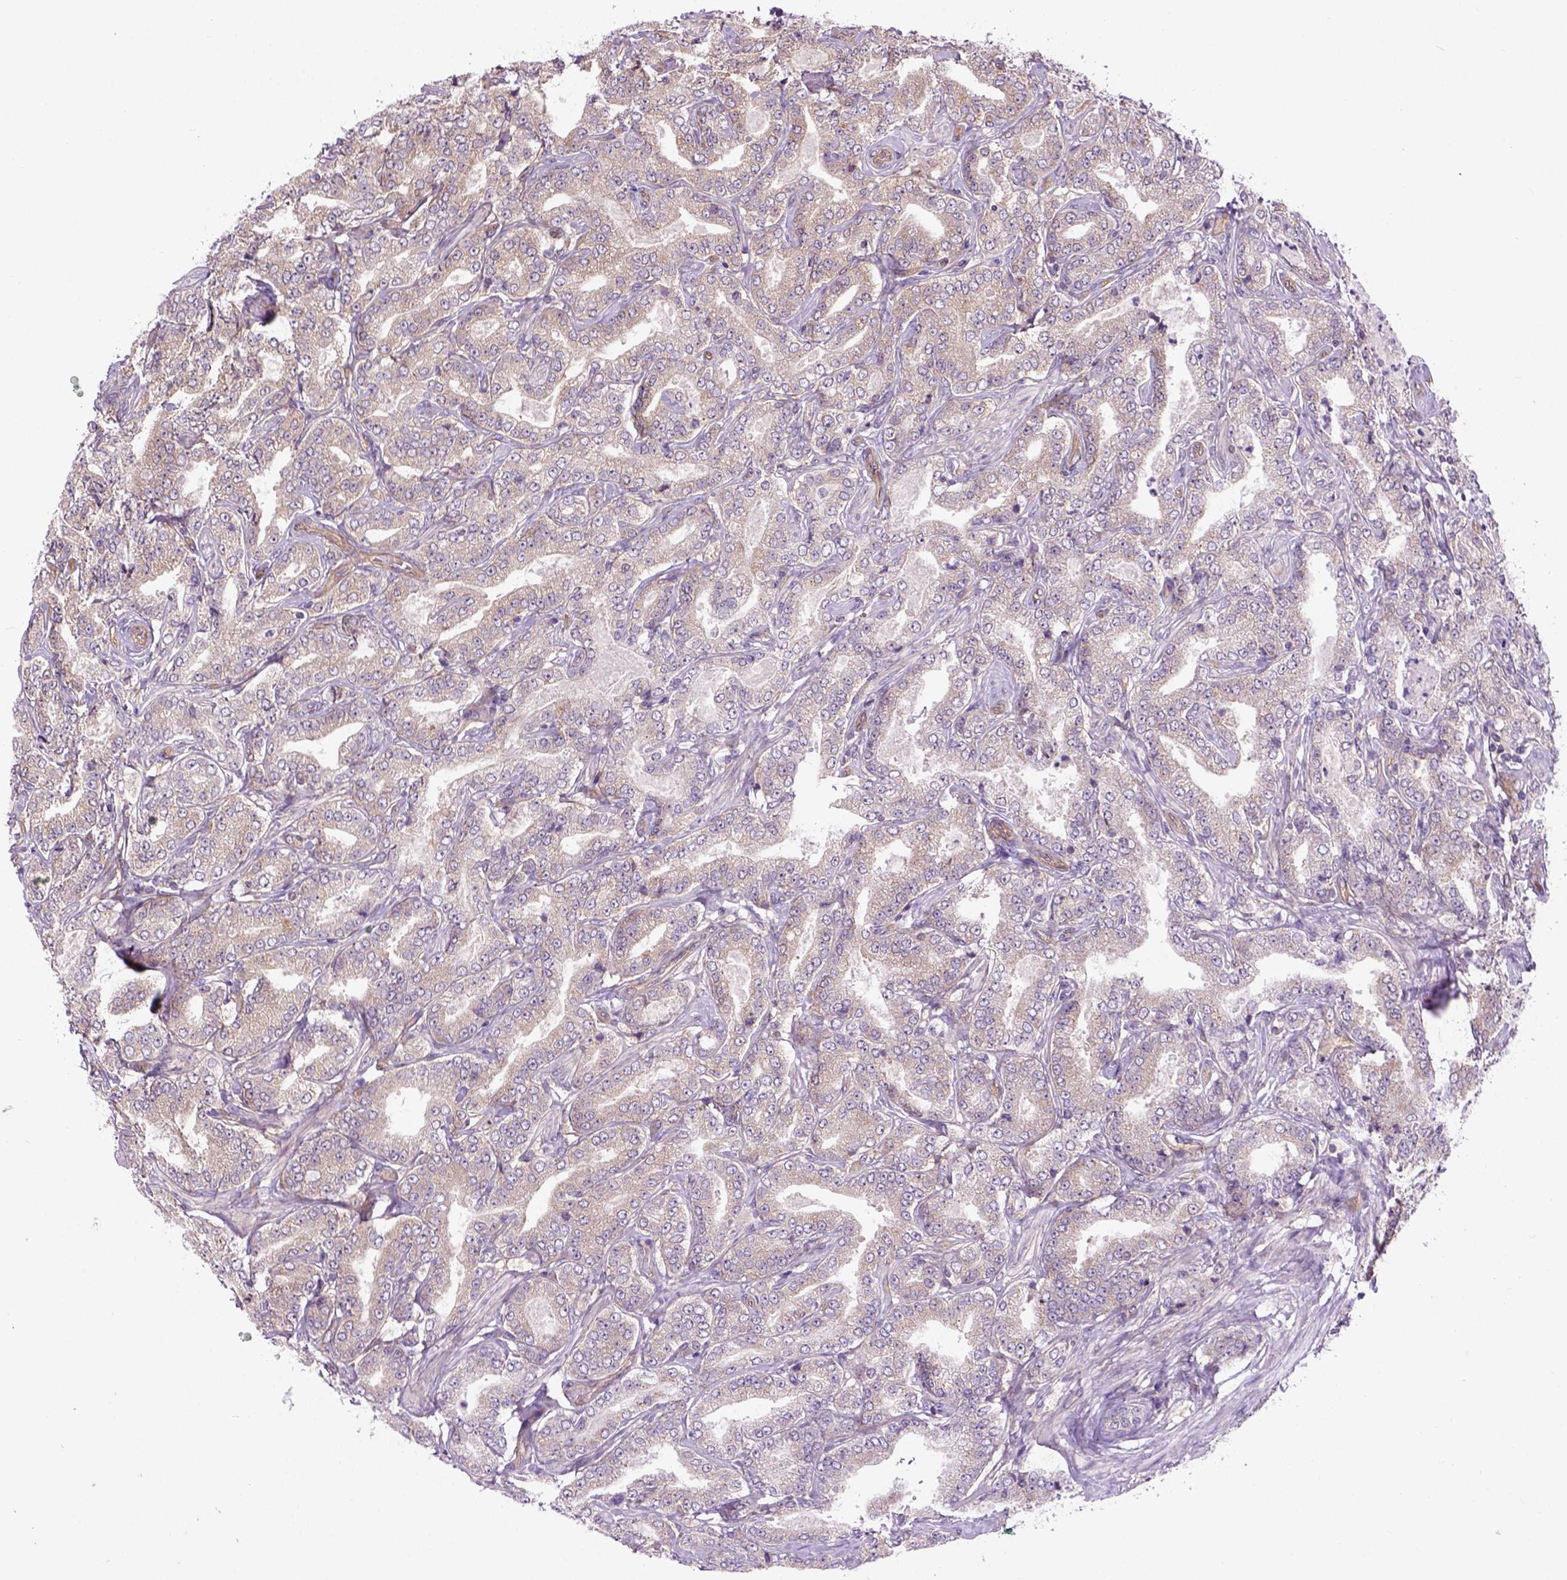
{"staining": {"intensity": "negative", "quantity": "none", "location": "none"}, "tissue": "prostate cancer", "cell_type": "Tumor cells", "image_type": "cancer", "snomed": [{"axis": "morphology", "description": "Adenocarcinoma, NOS"}, {"axis": "topography", "description": "Prostate"}], "caption": "Image shows no significant protein expression in tumor cells of prostate cancer (adenocarcinoma). (Brightfield microscopy of DAB immunohistochemistry at high magnification).", "gene": "CASKIN2", "patient": {"sex": "male", "age": 64}}